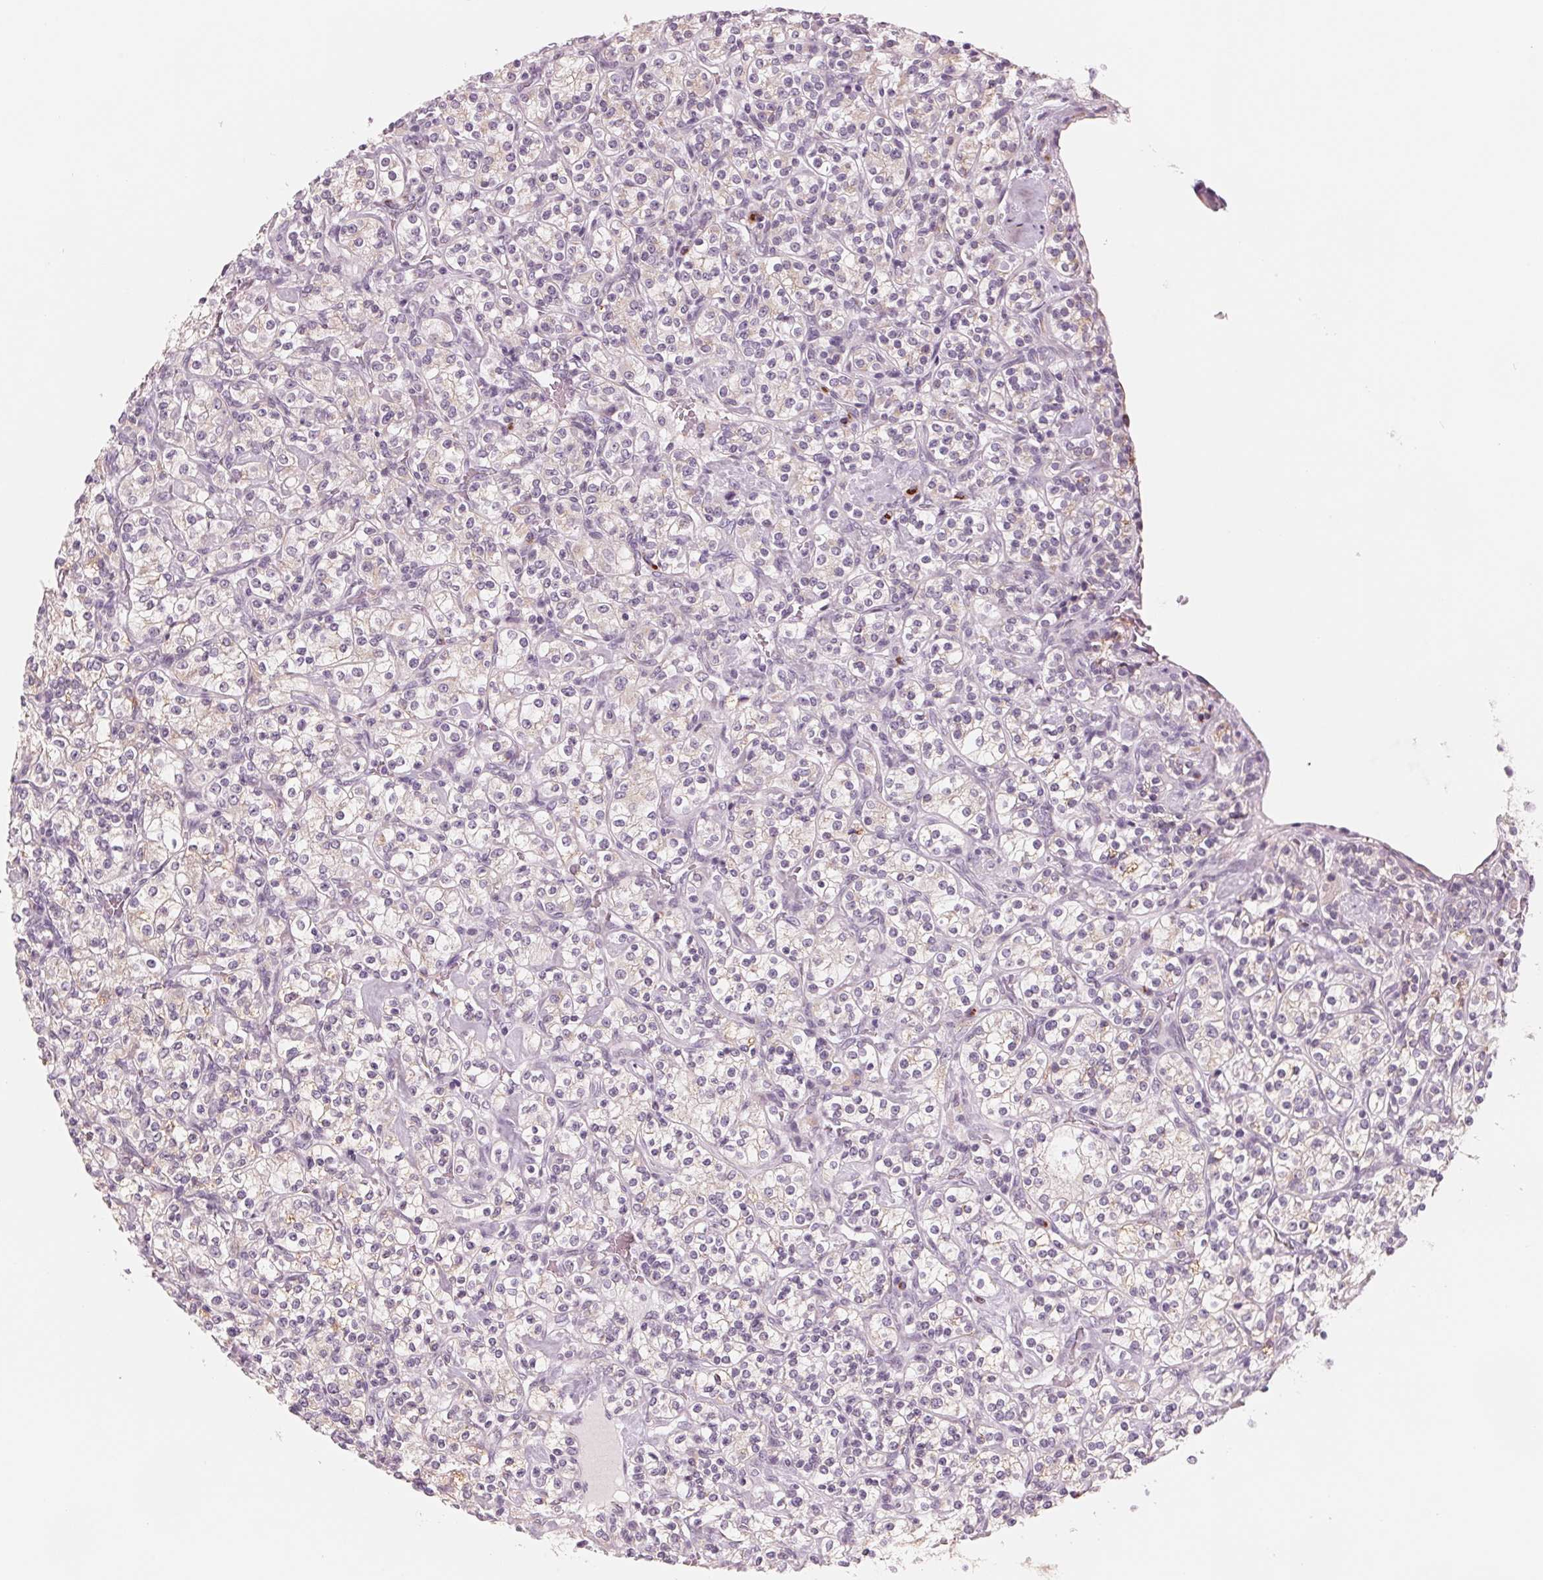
{"staining": {"intensity": "negative", "quantity": "none", "location": "none"}, "tissue": "renal cancer", "cell_type": "Tumor cells", "image_type": "cancer", "snomed": [{"axis": "morphology", "description": "Adenocarcinoma, NOS"}, {"axis": "topography", "description": "Kidney"}], "caption": "IHC image of human renal cancer (adenocarcinoma) stained for a protein (brown), which shows no expression in tumor cells. (Stains: DAB (3,3'-diaminobenzidine) immunohistochemistry with hematoxylin counter stain, Microscopy: brightfield microscopy at high magnification).", "gene": "IL9R", "patient": {"sex": "male", "age": 77}}